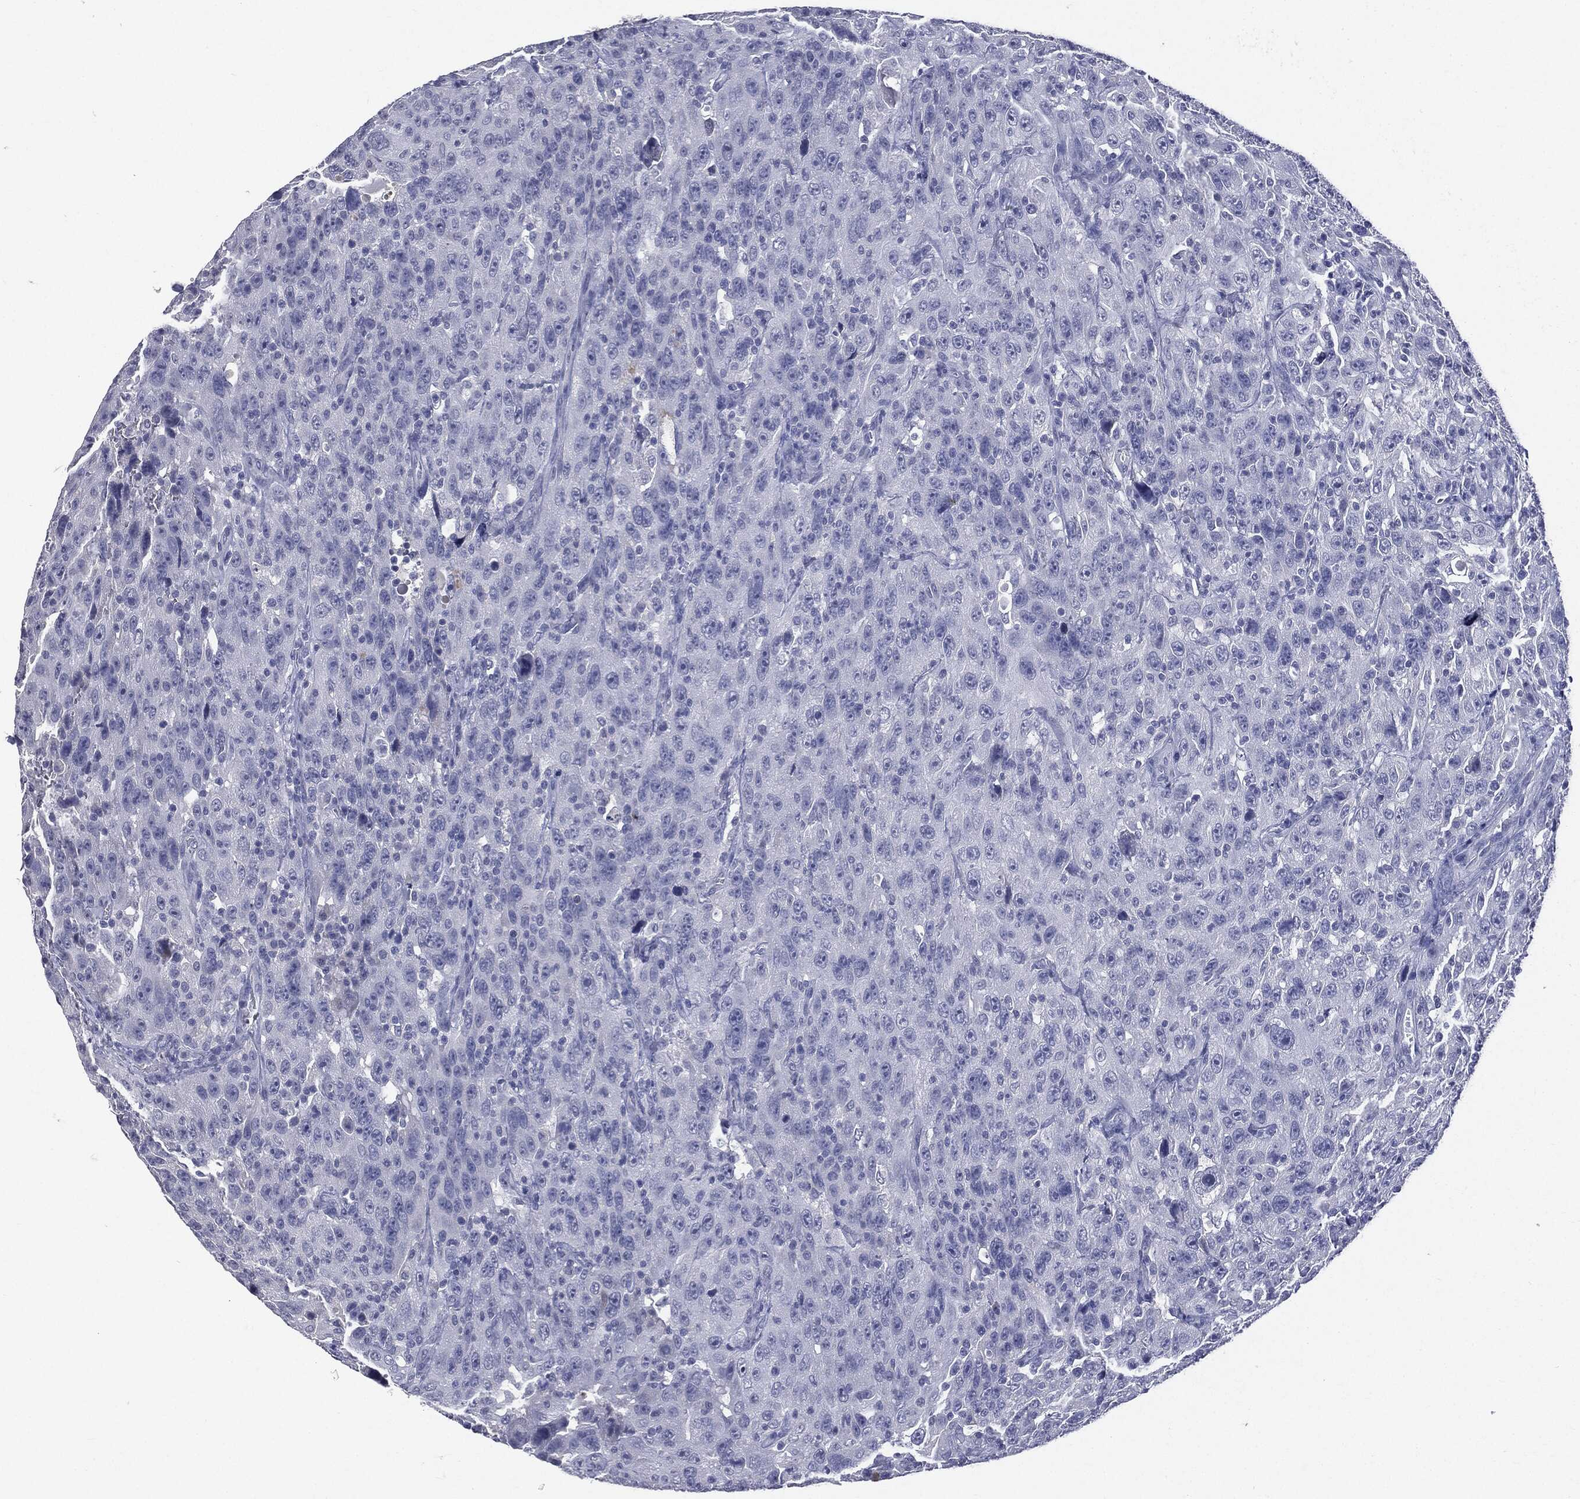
{"staining": {"intensity": "negative", "quantity": "none", "location": "none"}, "tissue": "urothelial cancer", "cell_type": "Tumor cells", "image_type": "cancer", "snomed": [{"axis": "morphology", "description": "Urothelial carcinoma, NOS"}, {"axis": "morphology", "description": "Urothelial carcinoma, High grade"}, {"axis": "topography", "description": "Urinary bladder"}], "caption": "Tumor cells show no significant expression in transitional cell carcinoma.", "gene": "TSHB", "patient": {"sex": "female", "age": 73}}